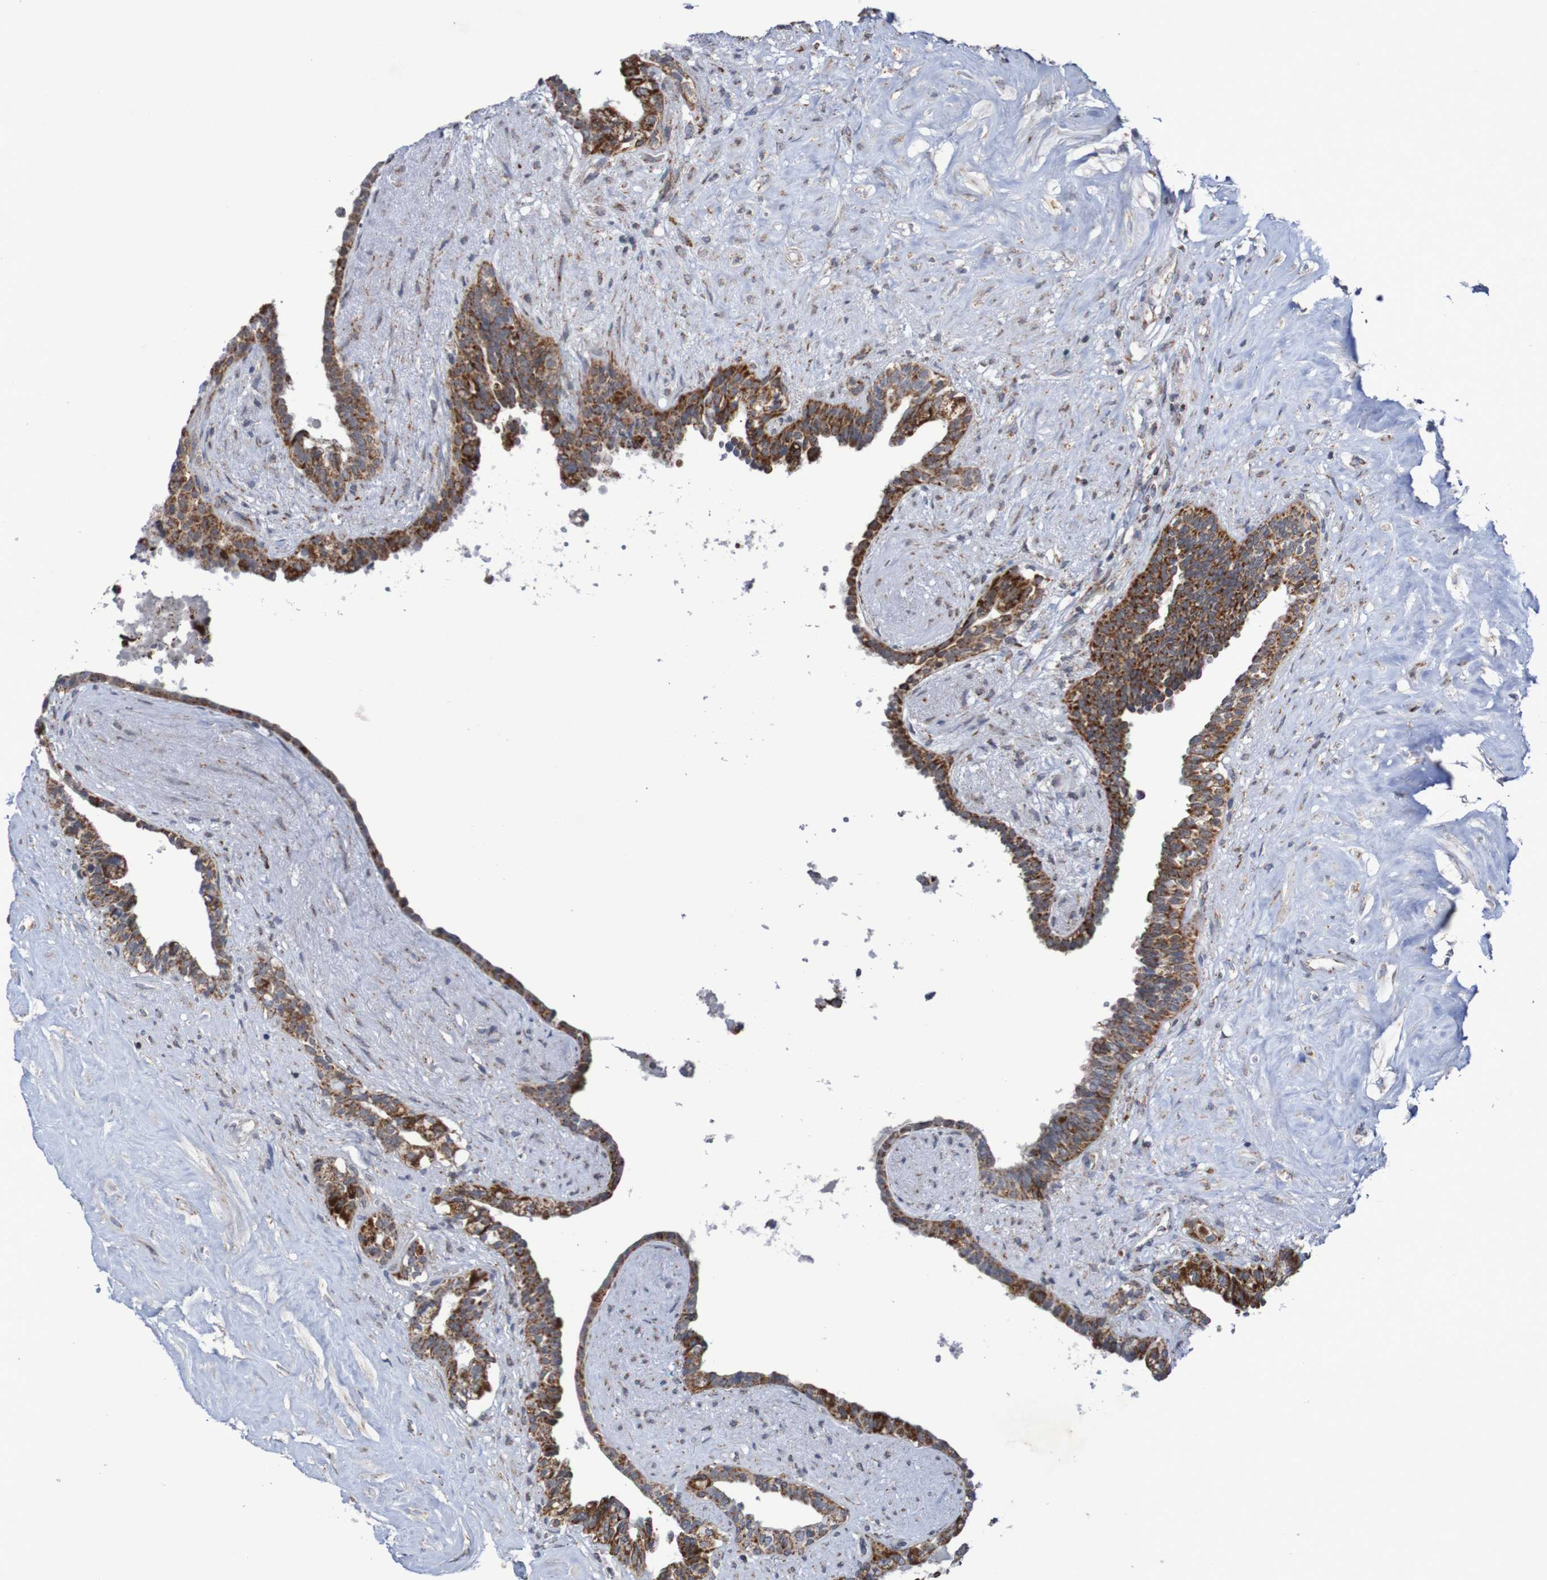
{"staining": {"intensity": "strong", "quantity": ">75%", "location": "cytoplasmic/membranous"}, "tissue": "seminal vesicle", "cell_type": "Glandular cells", "image_type": "normal", "snomed": [{"axis": "morphology", "description": "Normal tissue, NOS"}, {"axis": "topography", "description": "Seminal veicle"}], "caption": "This photomicrograph shows IHC staining of benign human seminal vesicle, with high strong cytoplasmic/membranous expression in approximately >75% of glandular cells.", "gene": "DVL1", "patient": {"sex": "male", "age": 63}}